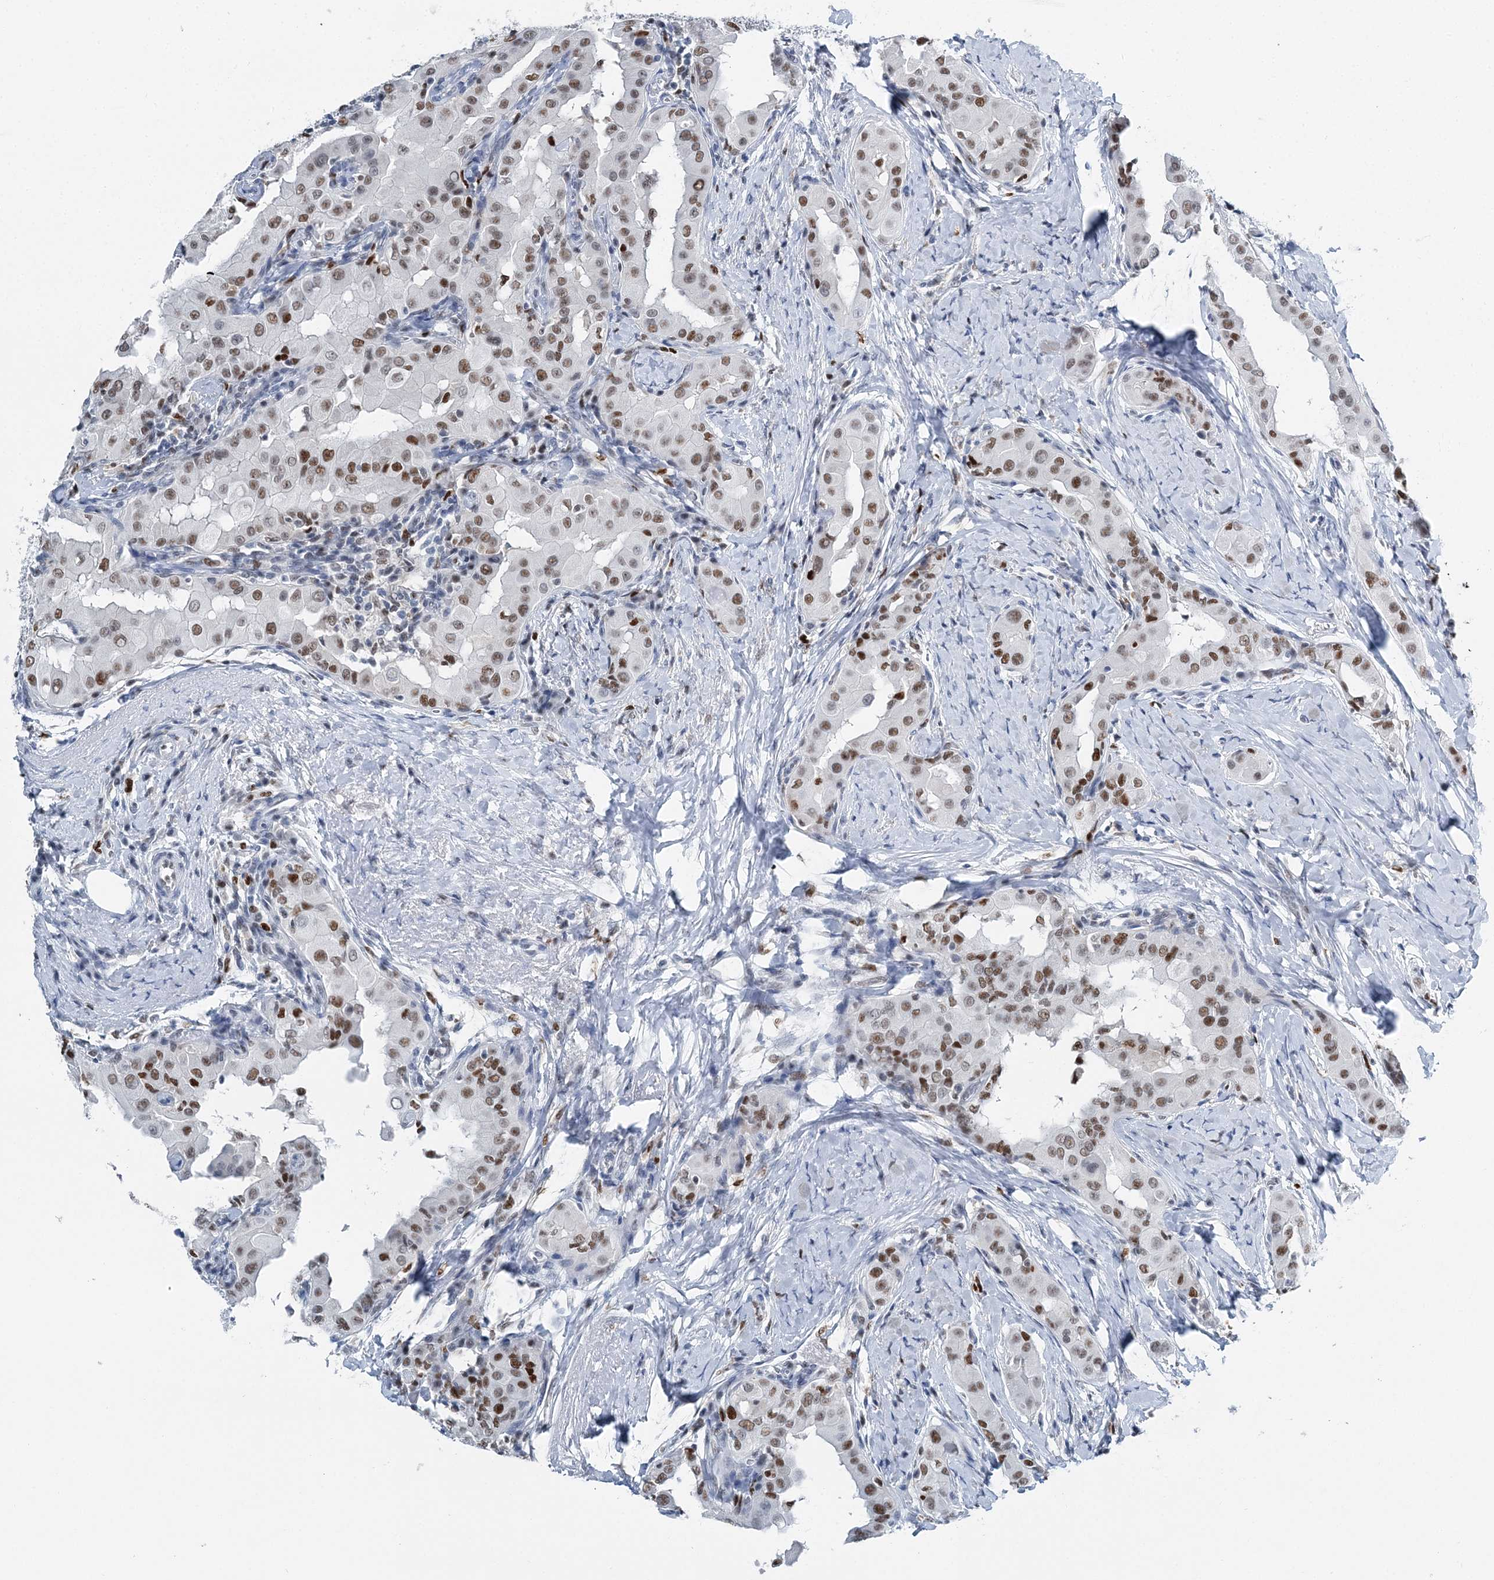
{"staining": {"intensity": "moderate", "quantity": ">75%", "location": "nuclear"}, "tissue": "thyroid cancer", "cell_type": "Tumor cells", "image_type": "cancer", "snomed": [{"axis": "morphology", "description": "Papillary adenocarcinoma, NOS"}, {"axis": "topography", "description": "Thyroid gland"}], "caption": "IHC (DAB) staining of papillary adenocarcinoma (thyroid) demonstrates moderate nuclear protein expression in approximately >75% of tumor cells.", "gene": "HAT1", "patient": {"sex": "male", "age": 33}}